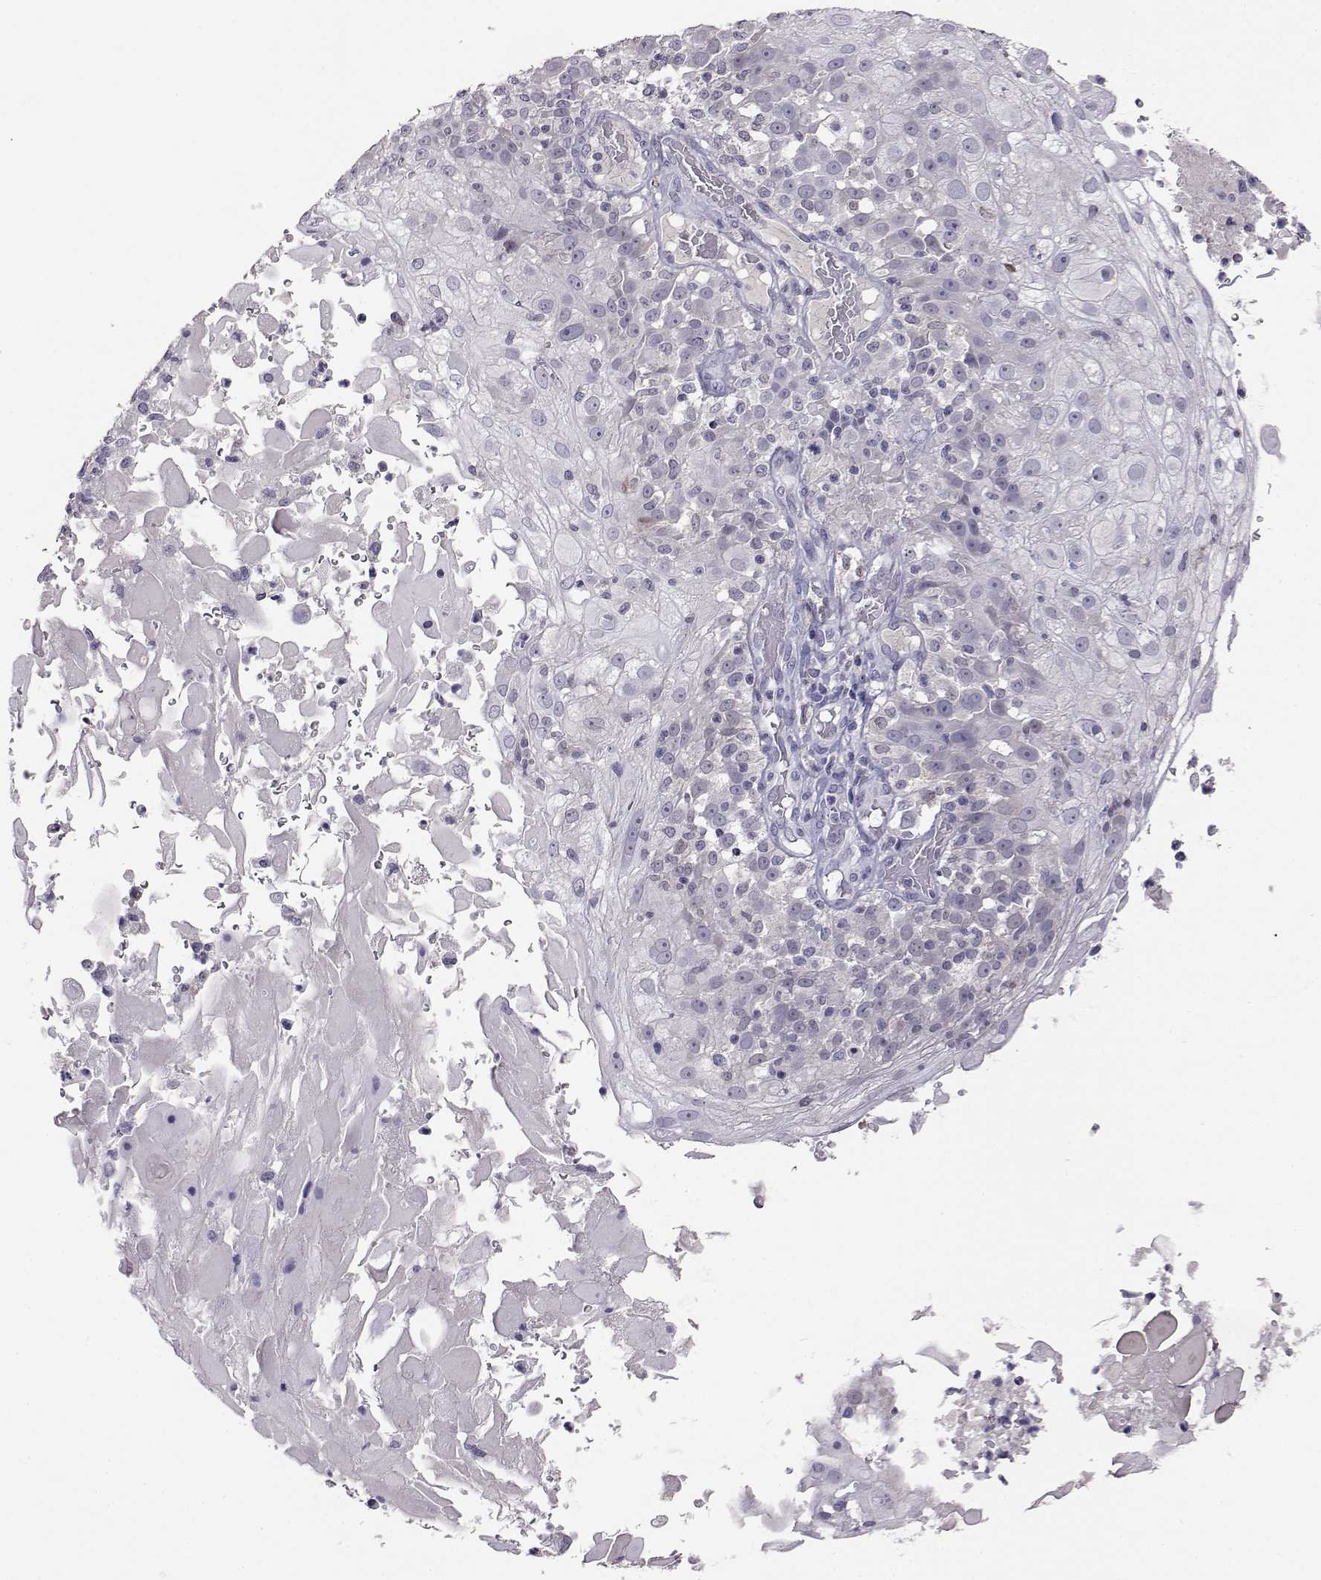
{"staining": {"intensity": "negative", "quantity": "none", "location": "none"}, "tissue": "skin cancer", "cell_type": "Tumor cells", "image_type": "cancer", "snomed": [{"axis": "morphology", "description": "Normal tissue, NOS"}, {"axis": "morphology", "description": "Squamous cell carcinoma, NOS"}, {"axis": "topography", "description": "Skin"}], "caption": "Human skin cancer stained for a protein using IHC demonstrates no expression in tumor cells.", "gene": "AKR1B1", "patient": {"sex": "female", "age": 83}}